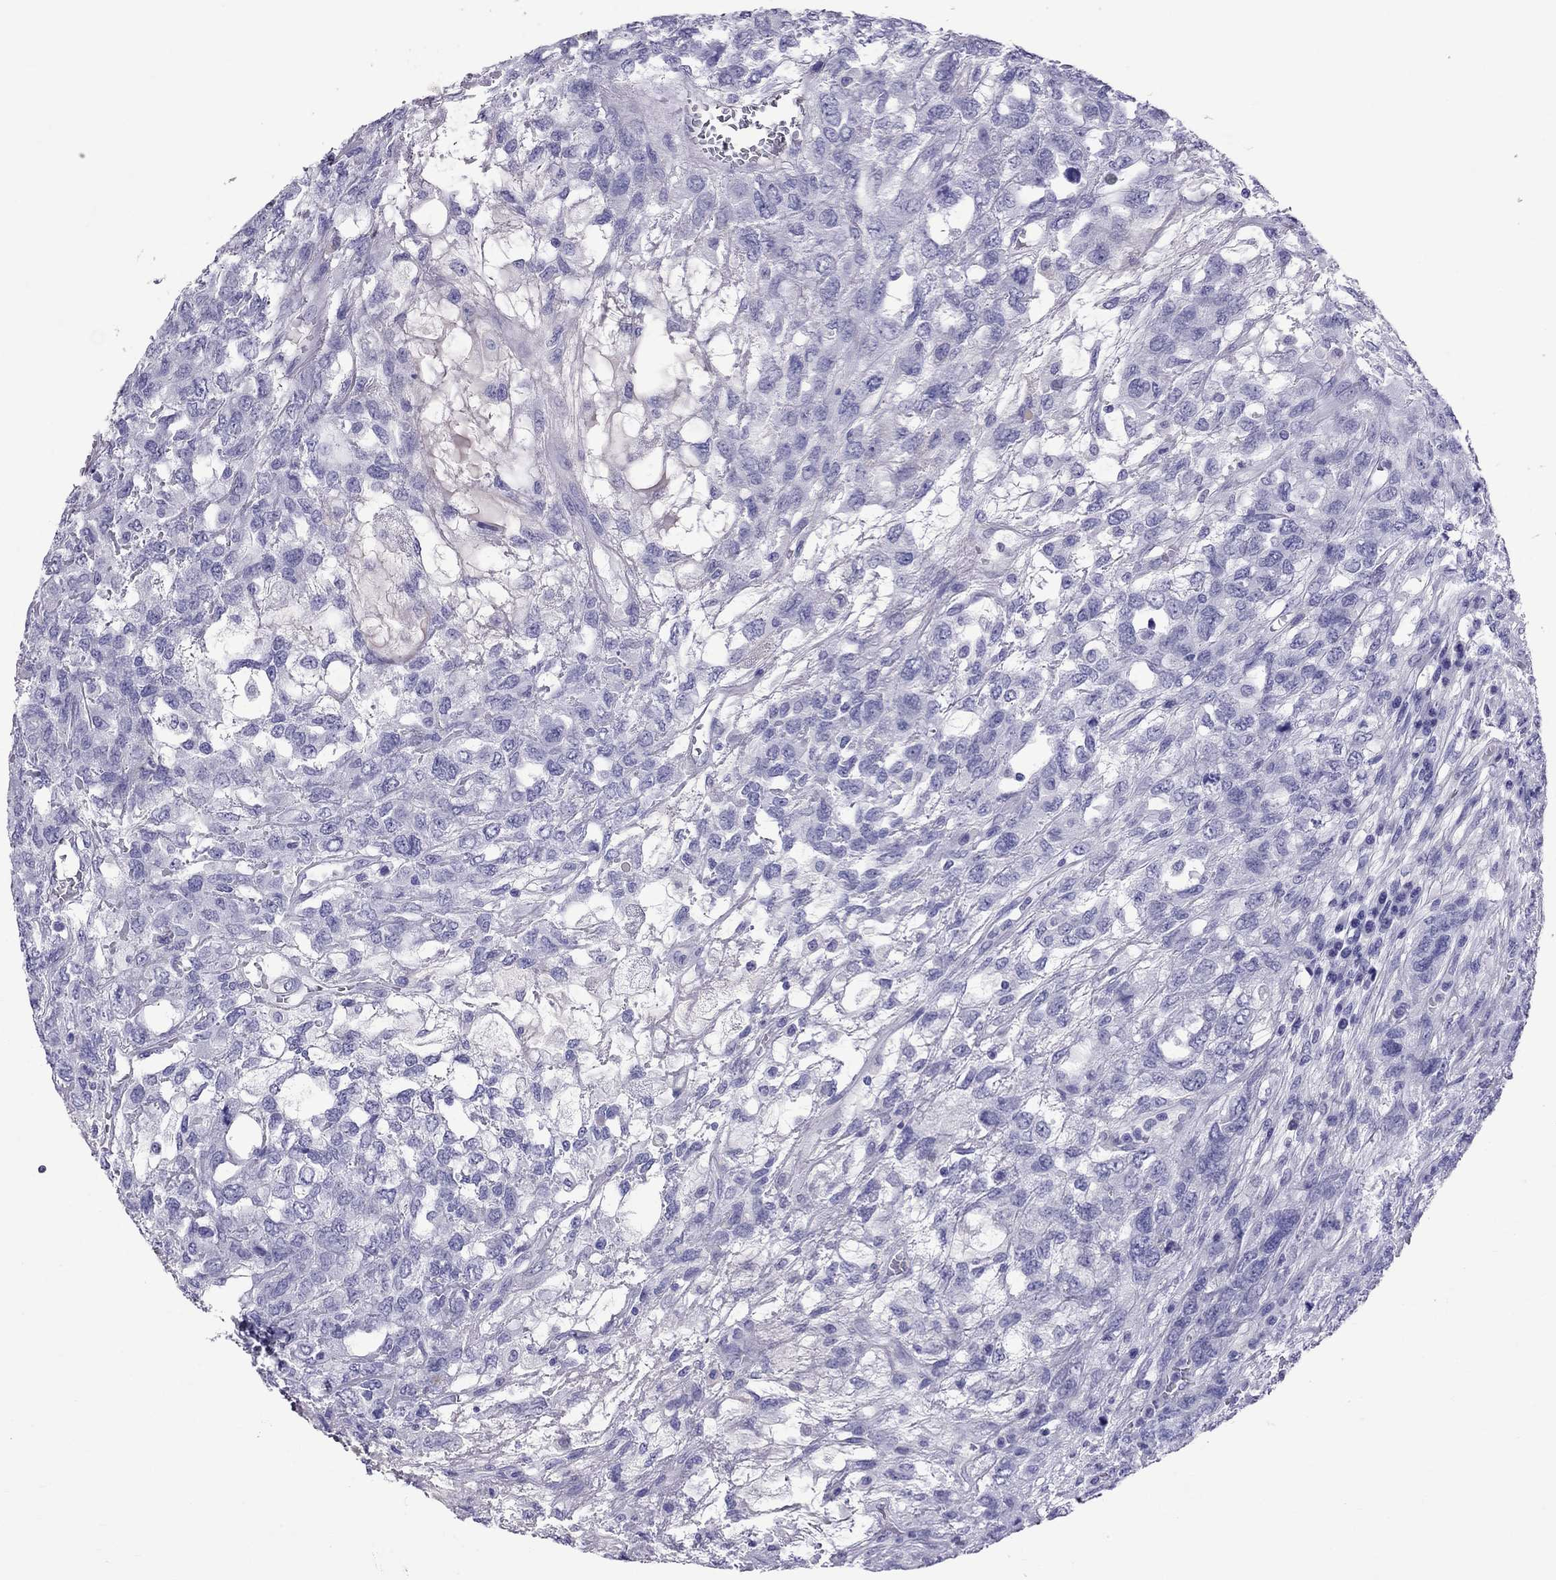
{"staining": {"intensity": "negative", "quantity": "none", "location": "none"}, "tissue": "testis cancer", "cell_type": "Tumor cells", "image_type": "cancer", "snomed": [{"axis": "morphology", "description": "Seminoma, NOS"}, {"axis": "topography", "description": "Testis"}], "caption": "This is a image of immunohistochemistry staining of testis cancer, which shows no staining in tumor cells.", "gene": "SCART1", "patient": {"sex": "male", "age": 52}}